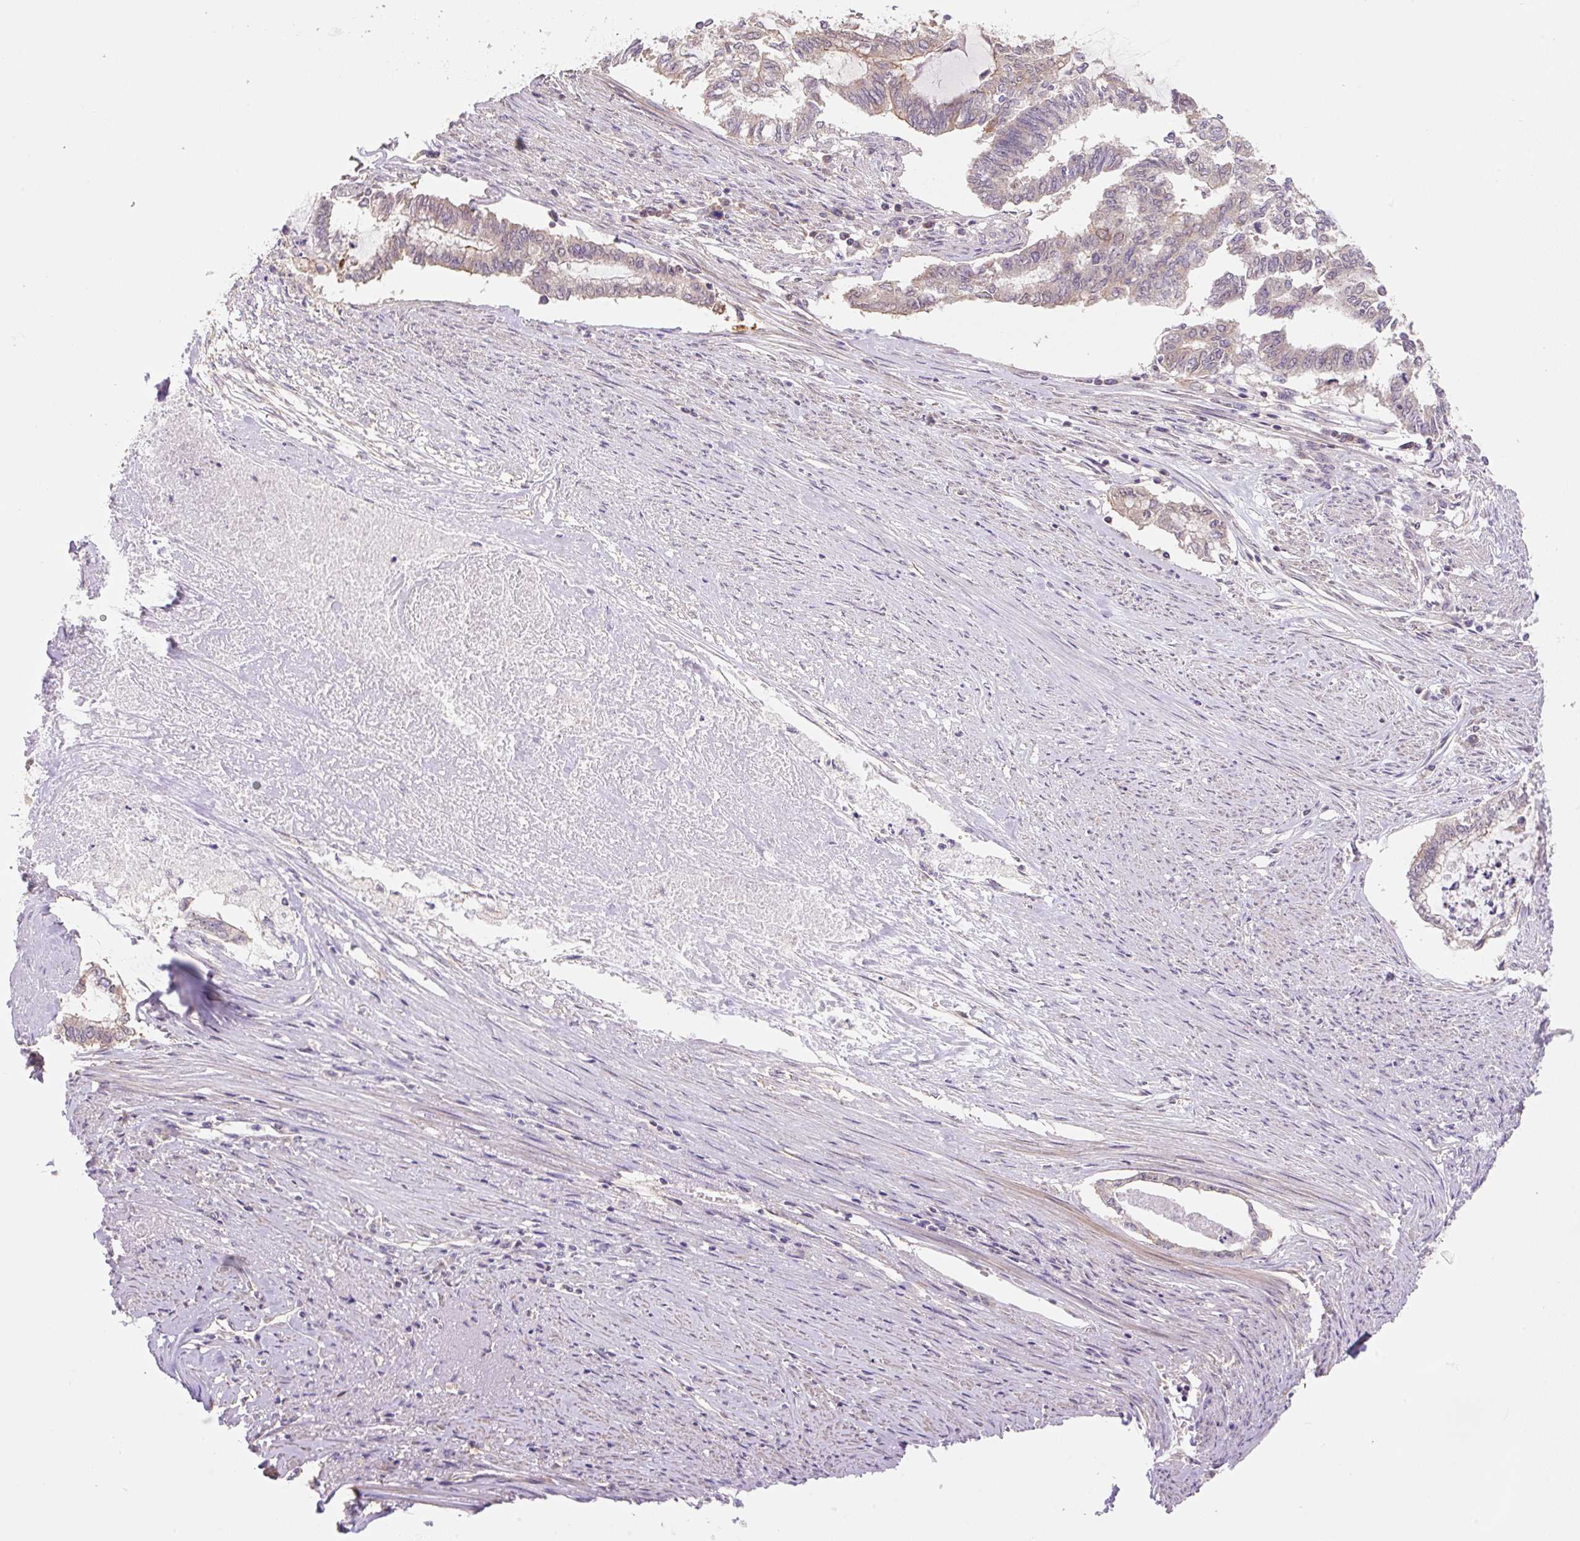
{"staining": {"intensity": "weak", "quantity": "<25%", "location": "cytoplasmic/membranous"}, "tissue": "endometrial cancer", "cell_type": "Tumor cells", "image_type": "cancer", "snomed": [{"axis": "morphology", "description": "Adenocarcinoma, NOS"}, {"axis": "topography", "description": "Endometrium"}], "caption": "Tumor cells are negative for protein expression in human endometrial cancer. Nuclei are stained in blue.", "gene": "COX8A", "patient": {"sex": "female", "age": 79}}